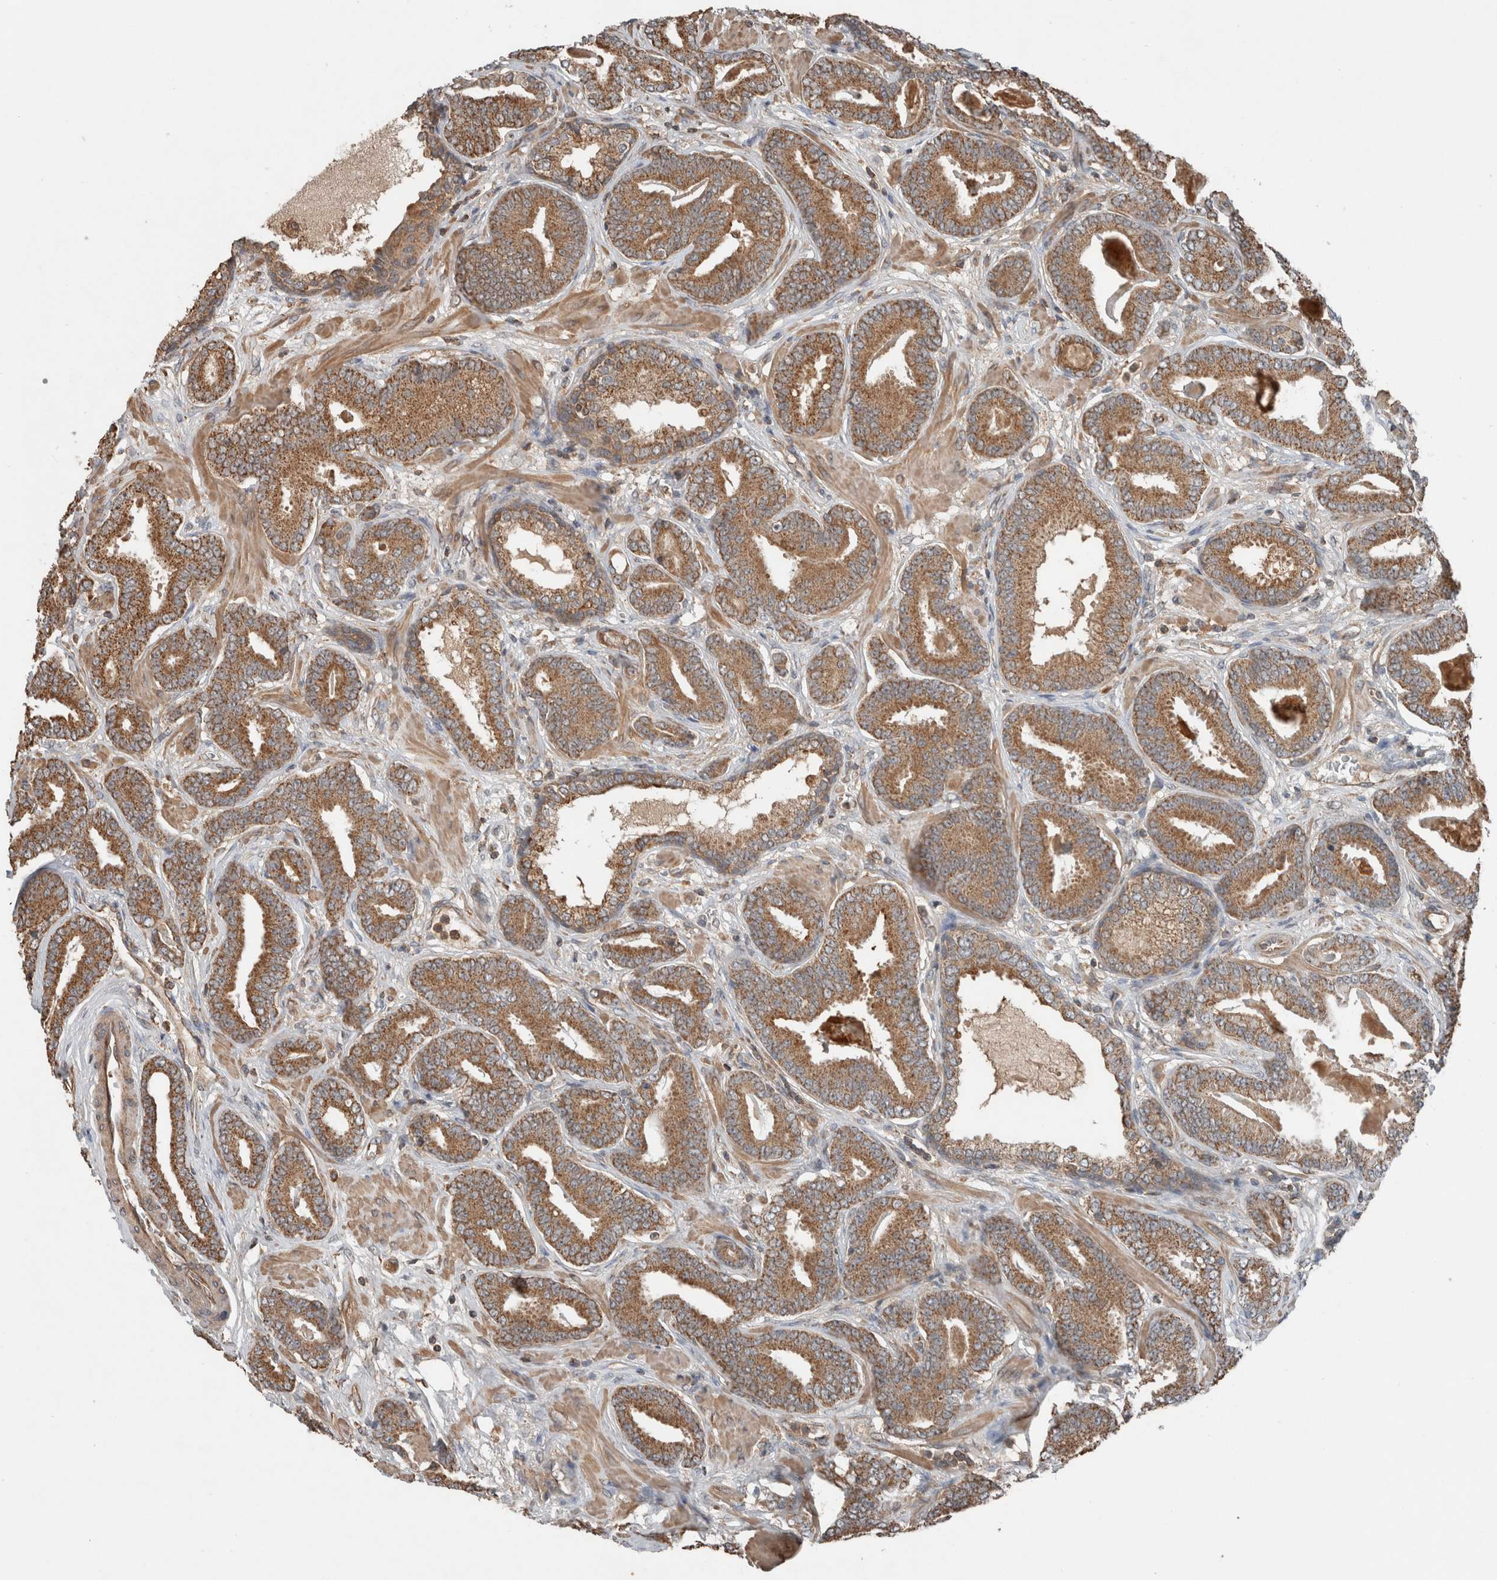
{"staining": {"intensity": "moderate", "quantity": ">75%", "location": "cytoplasmic/membranous"}, "tissue": "prostate cancer", "cell_type": "Tumor cells", "image_type": "cancer", "snomed": [{"axis": "morphology", "description": "Adenocarcinoma, Low grade"}, {"axis": "topography", "description": "Prostate"}], "caption": "Prostate cancer was stained to show a protein in brown. There is medium levels of moderate cytoplasmic/membranous expression in approximately >75% of tumor cells.", "gene": "KLK14", "patient": {"sex": "male", "age": 62}}